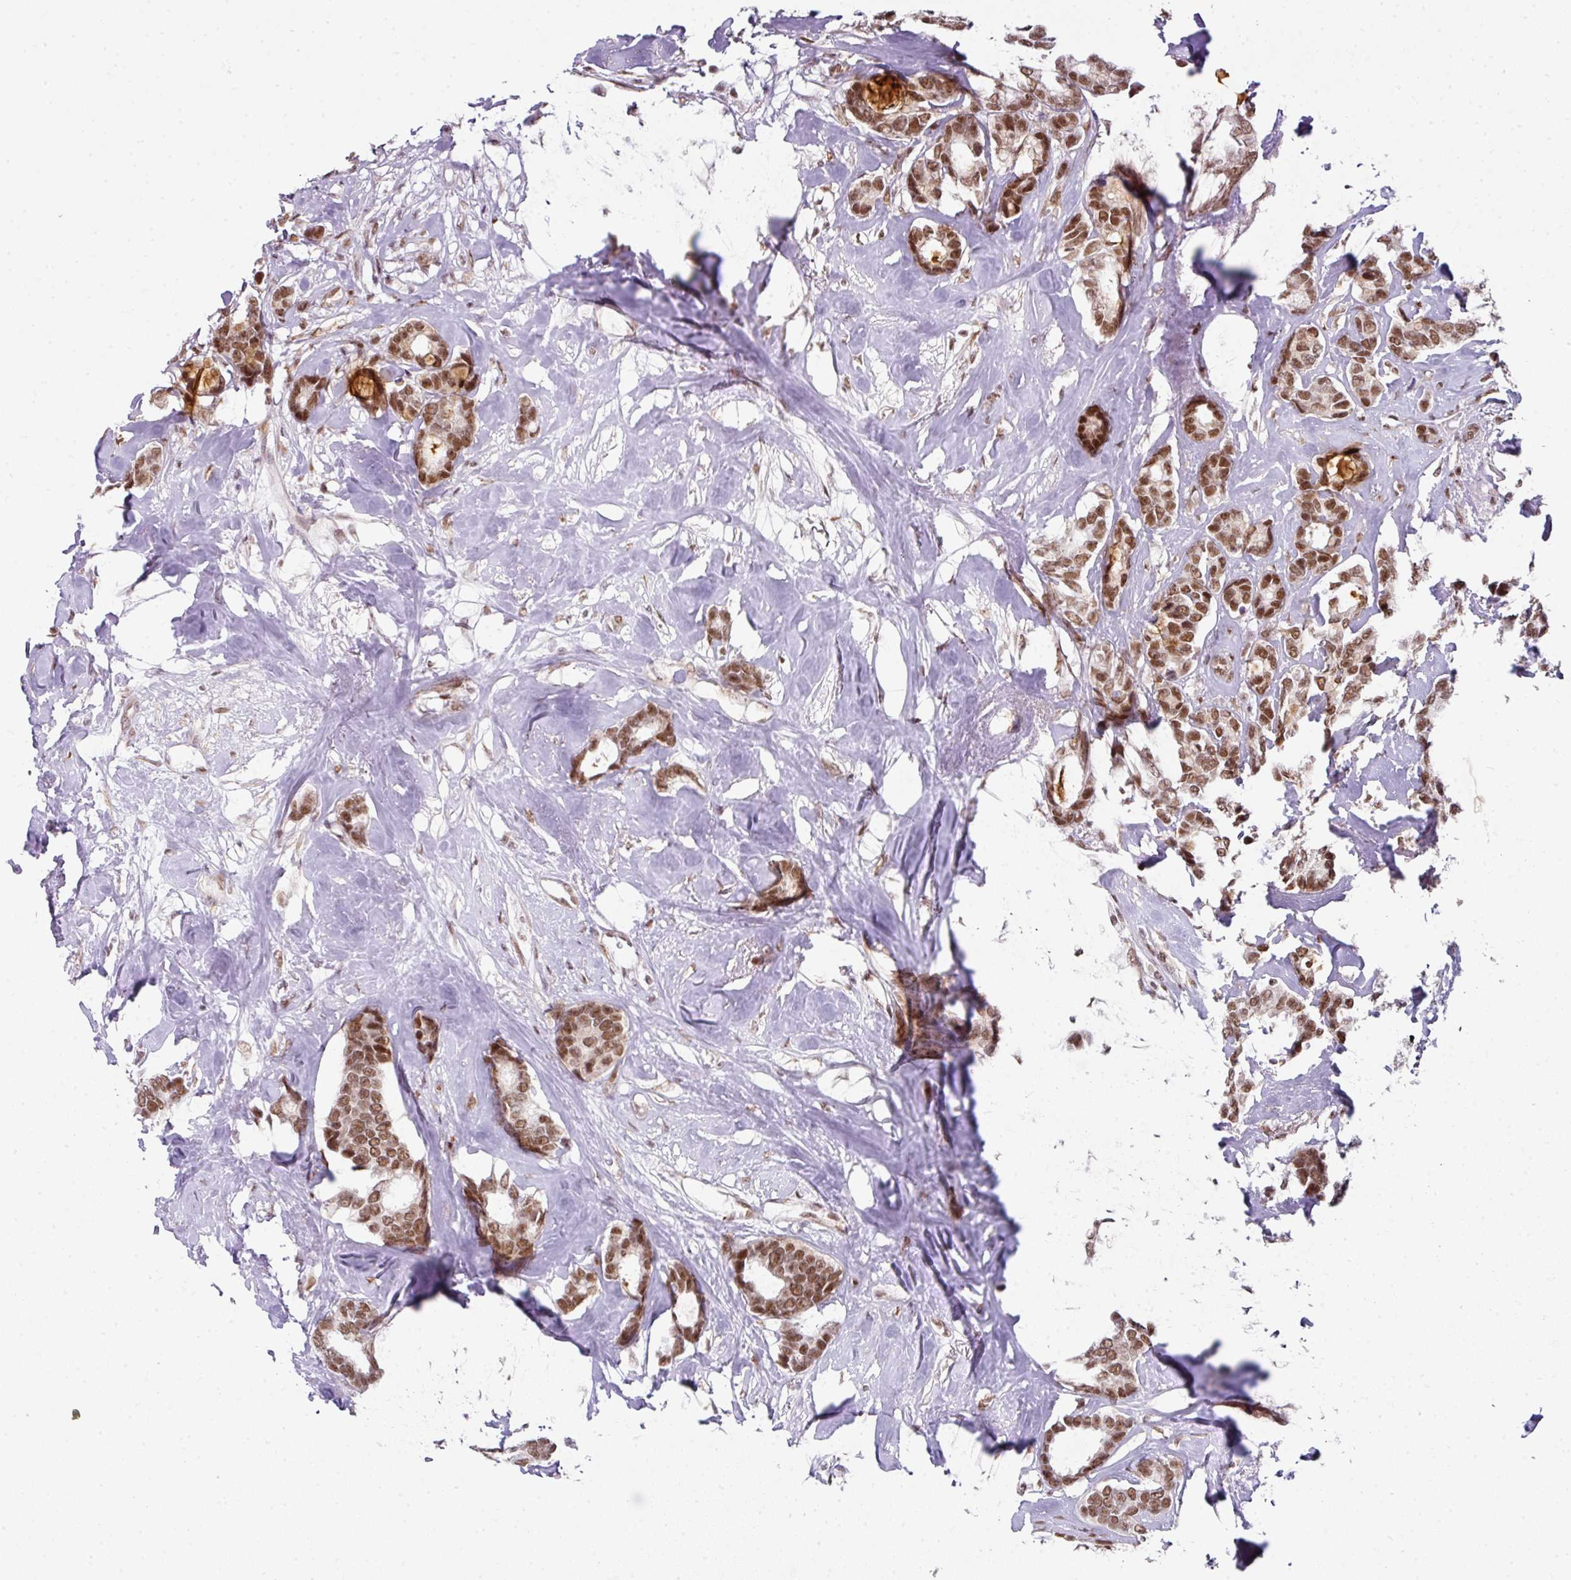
{"staining": {"intensity": "moderate", "quantity": ">75%", "location": "nuclear"}, "tissue": "breast cancer", "cell_type": "Tumor cells", "image_type": "cancer", "snomed": [{"axis": "morphology", "description": "Duct carcinoma"}, {"axis": "topography", "description": "Breast"}], "caption": "Breast invasive ductal carcinoma stained for a protein (brown) reveals moderate nuclear positive positivity in approximately >75% of tumor cells.", "gene": "NFYA", "patient": {"sex": "female", "age": 87}}